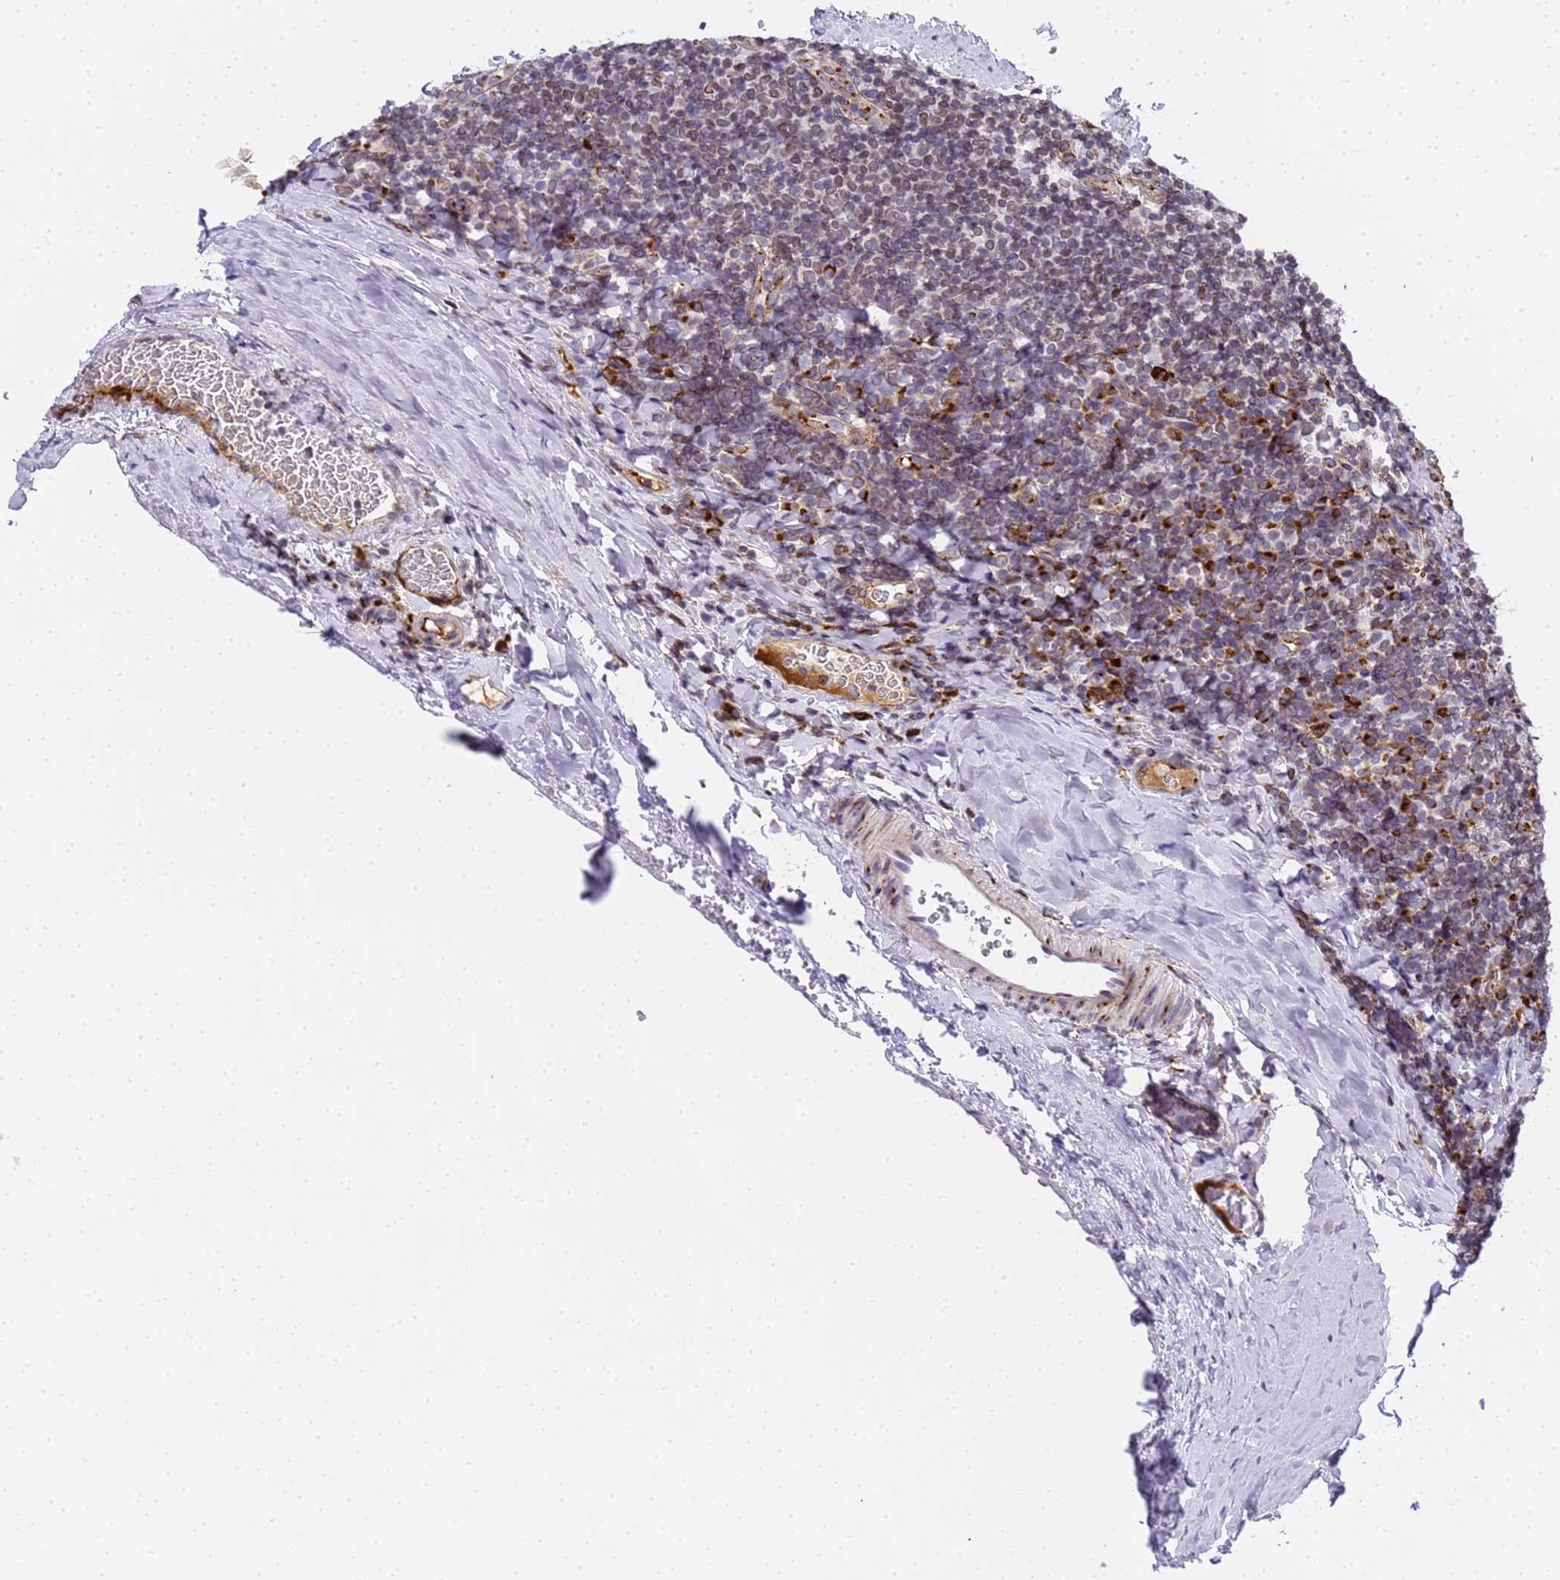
{"staining": {"intensity": "weak", "quantity": "<25%", "location": "cytoplasmic/membranous"}, "tissue": "tonsil", "cell_type": "Germinal center cells", "image_type": "normal", "snomed": [{"axis": "morphology", "description": "Normal tissue, NOS"}, {"axis": "topography", "description": "Tonsil"}], "caption": "Germinal center cells are negative for protein expression in normal human tonsil. (DAB IHC, high magnification).", "gene": "IGFBP7", "patient": {"sex": "male", "age": 17}}